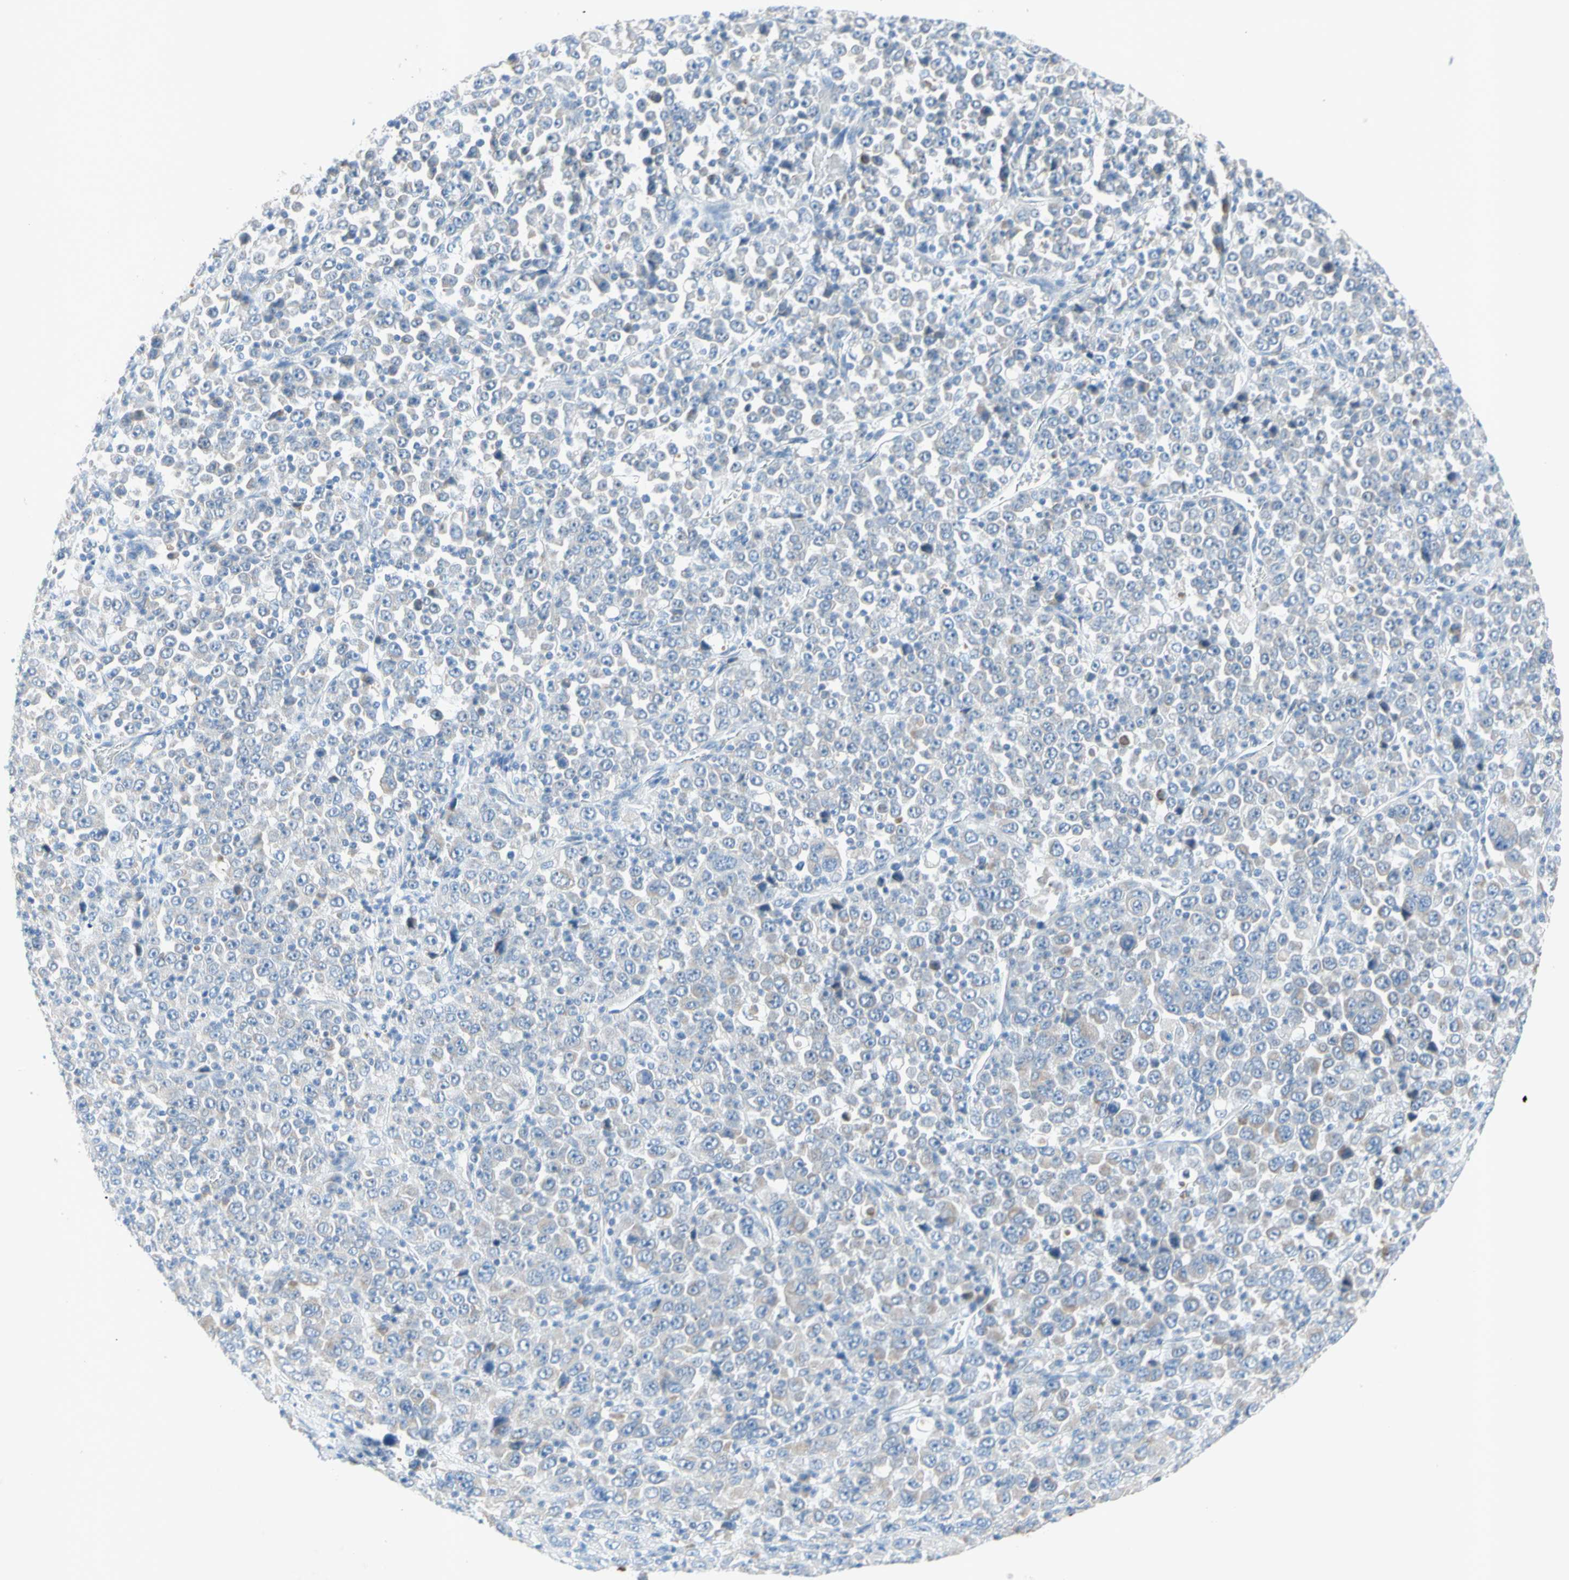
{"staining": {"intensity": "negative", "quantity": "none", "location": "none"}, "tissue": "stomach cancer", "cell_type": "Tumor cells", "image_type": "cancer", "snomed": [{"axis": "morphology", "description": "Normal tissue, NOS"}, {"axis": "morphology", "description": "Adenocarcinoma, NOS"}, {"axis": "topography", "description": "Stomach, upper"}, {"axis": "topography", "description": "Stomach"}], "caption": "IHC histopathology image of neoplastic tissue: stomach cancer (adenocarcinoma) stained with DAB (3,3'-diaminobenzidine) exhibits no significant protein staining in tumor cells.", "gene": "MFF", "patient": {"sex": "male", "age": 59}}